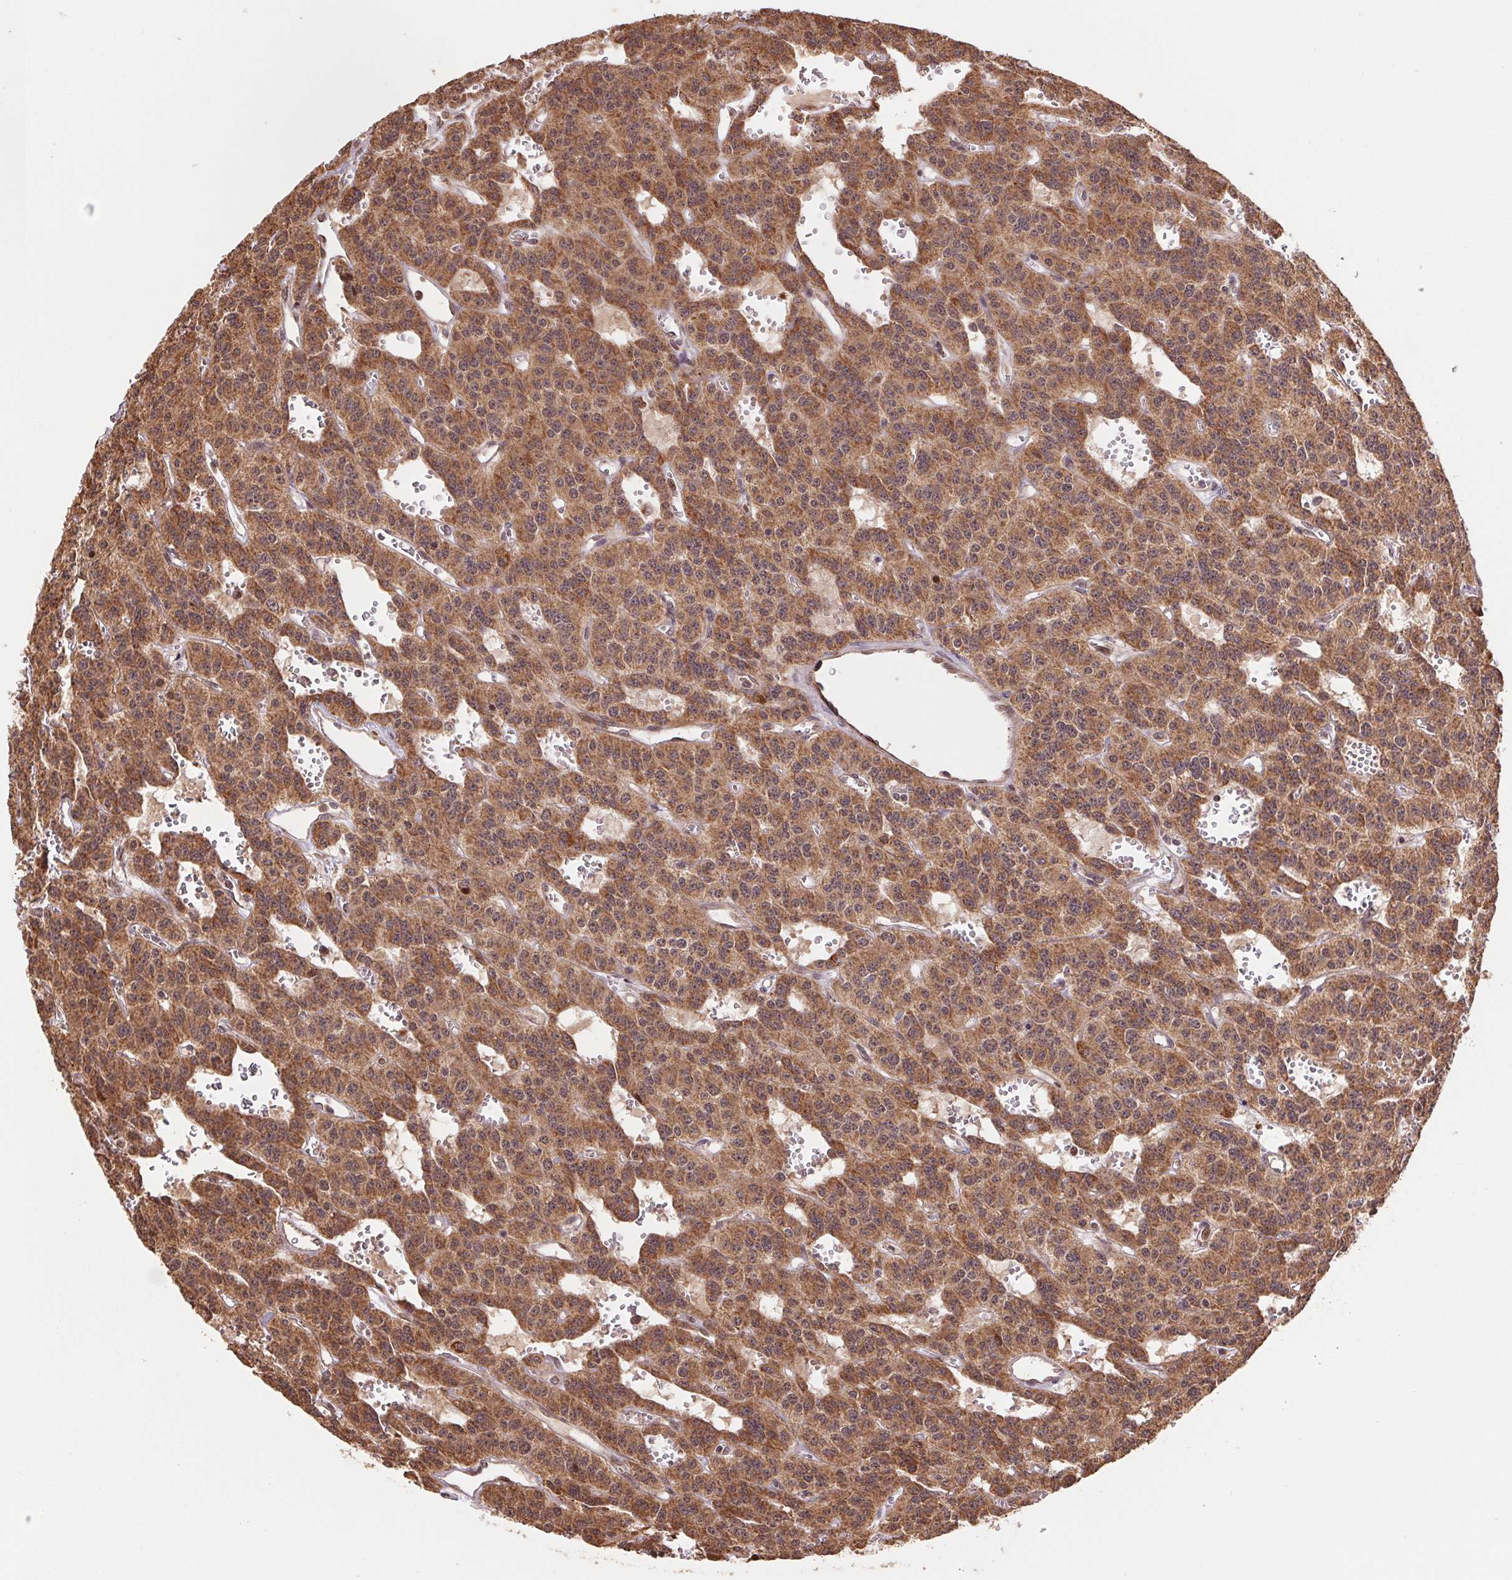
{"staining": {"intensity": "moderate", "quantity": ">75%", "location": "cytoplasmic/membranous,nuclear"}, "tissue": "carcinoid", "cell_type": "Tumor cells", "image_type": "cancer", "snomed": [{"axis": "morphology", "description": "Carcinoid, malignant, NOS"}, {"axis": "topography", "description": "Lung"}], "caption": "High-power microscopy captured an IHC photomicrograph of carcinoid (malignant), revealing moderate cytoplasmic/membranous and nuclear positivity in approximately >75% of tumor cells.", "gene": "PDHA1", "patient": {"sex": "female", "age": 71}}